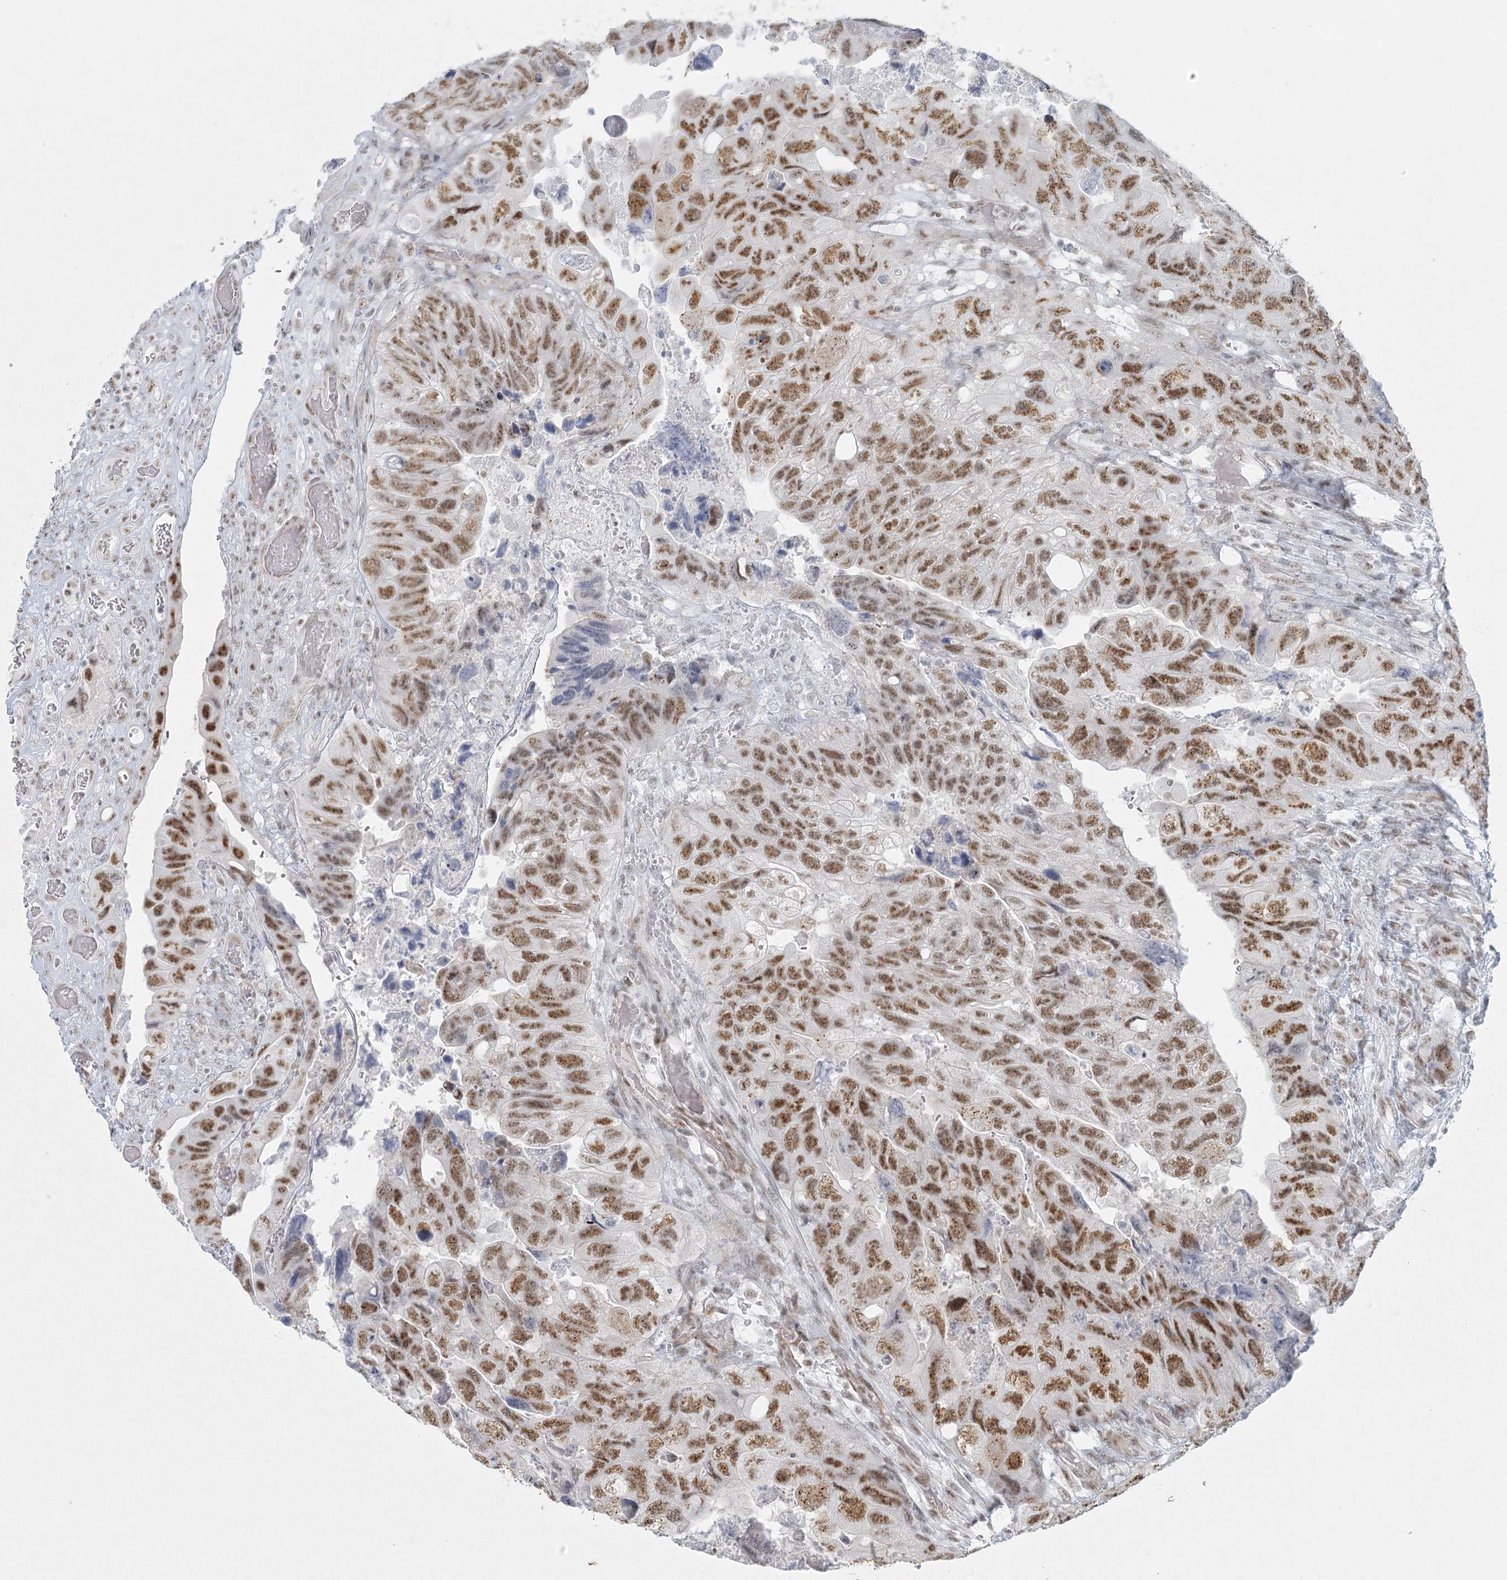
{"staining": {"intensity": "moderate", "quantity": ">75%", "location": "nuclear"}, "tissue": "colorectal cancer", "cell_type": "Tumor cells", "image_type": "cancer", "snomed": [{"axis": "morphology", "description": "Adenocarcinoma, NOS"}, {"axis": "topography", "description": "Rectum"}], "caption": "Approximately >75% of tumor cells in human colorectal cancer demonstrate moderate nuclear protein positivity as visualized by brown immunohistochemical staining.", "gene": "U2SURP", "patient": {"sex": "male", "age": 63}}